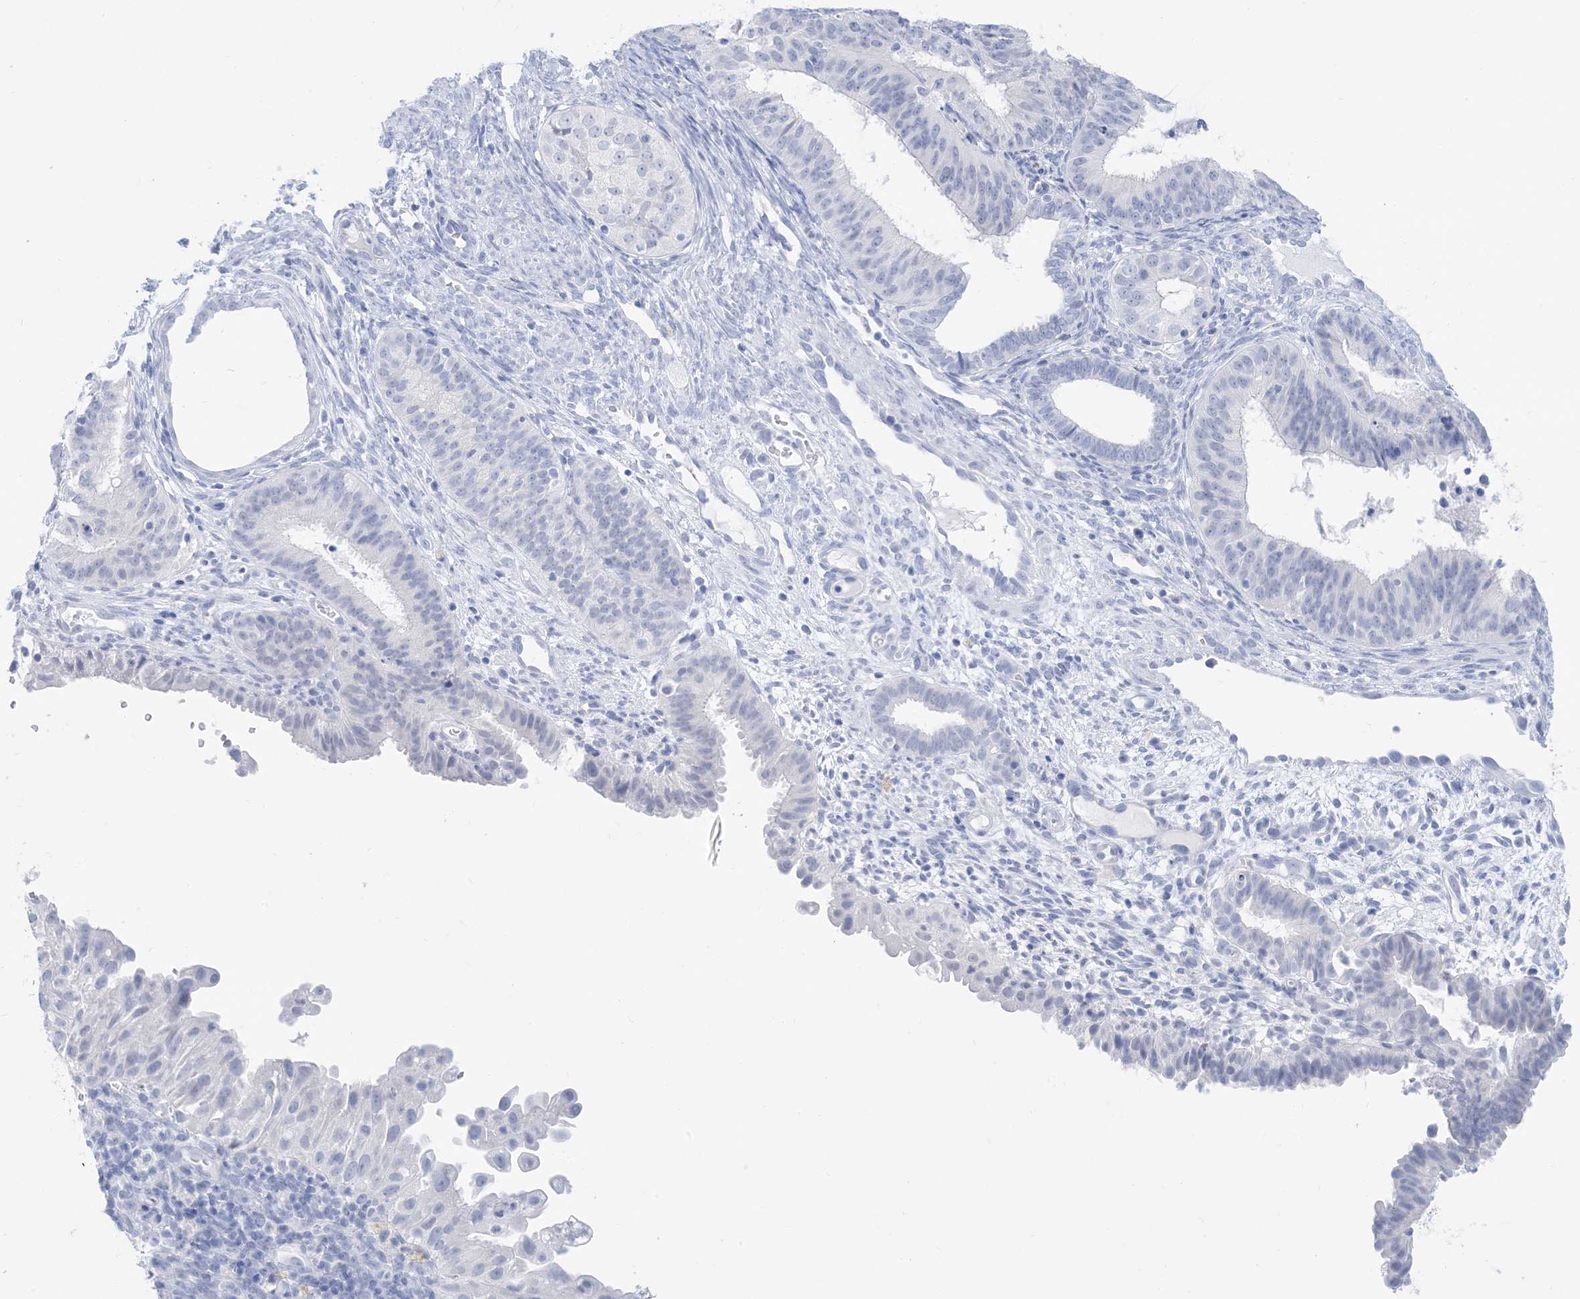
{"staining": {"intensity": "negative", "quantity": "none", "location": "none"}, "tissue": "endometrial cancer", "cell_type": "Tumor cells", "image_type": "cancer", "snomed": [{"axis": "morphology", "description": "Adenocarcinoma, NOS"}, {"axis": "topography", "description": "Endometrium"}], "caption": "DAB (3,3'-diaminobenzidine) immunohistochemical staining of human endometrial adenocarcinoma exhibits no significant positivity in tumor cells.", "gene": "SH3YL1", "patient": {"sex": "female", "age": 51}}